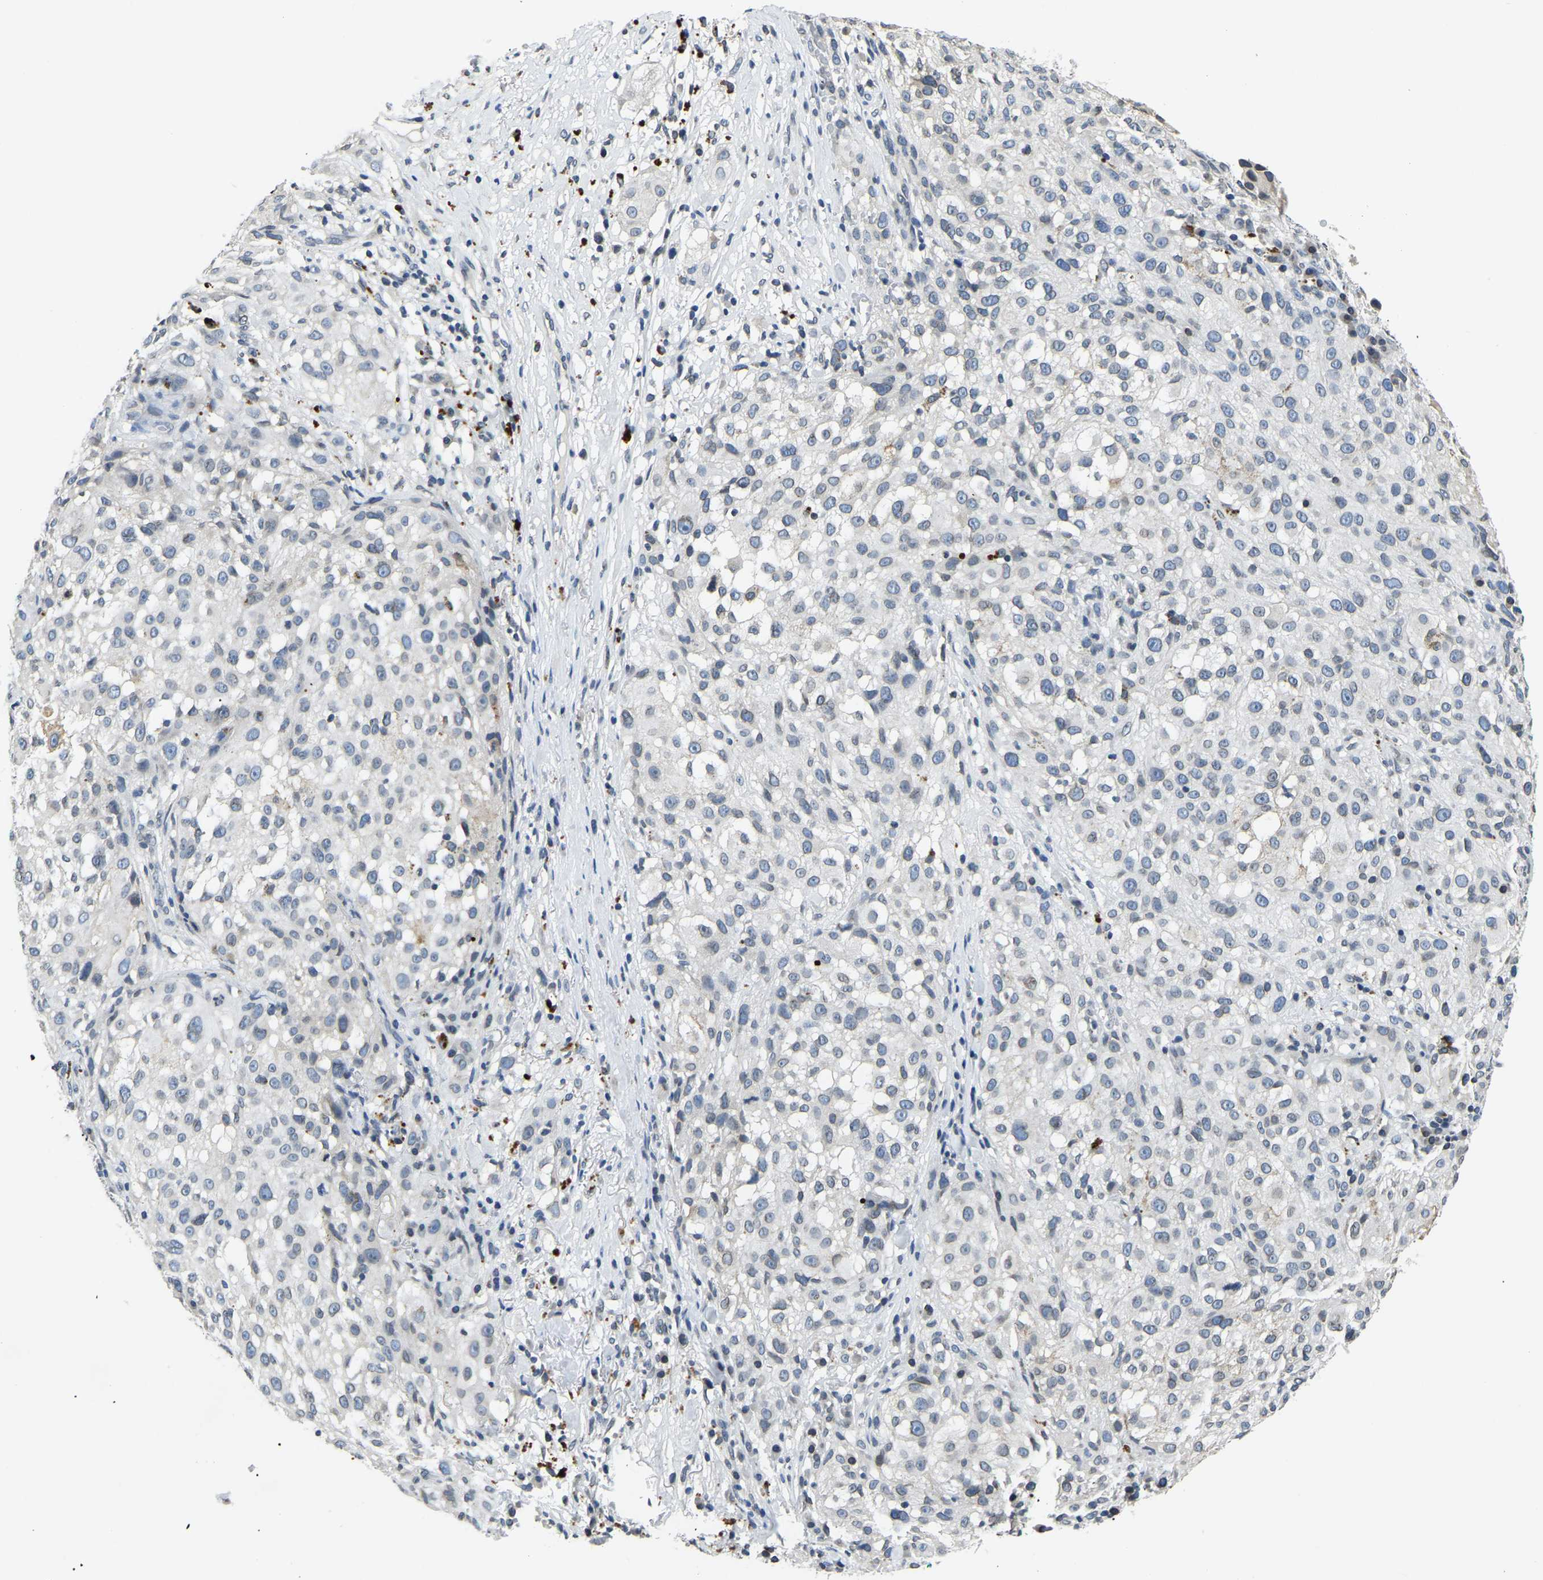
{"staining": {"intensity": "negative", "quantity": "none", "location": "none"}, "tissue": "melanoma", "cell_type": "Tumor cells", "image_type": "cancer", "snomed": [{"axis": "morphology", "description": "Necrosis, NOS"}, {"axis": "morphology", "description": "Malignant melanoma, NOS"}, {"axis": "topography", "description": "Skin"}], "caption": "This is an immunohistochemistry (IHC) histopathology image of melanoma. There is no expression in tumor cells.", "gene": "RANBP2", "patient": {"sex": "female", "age": 87}}